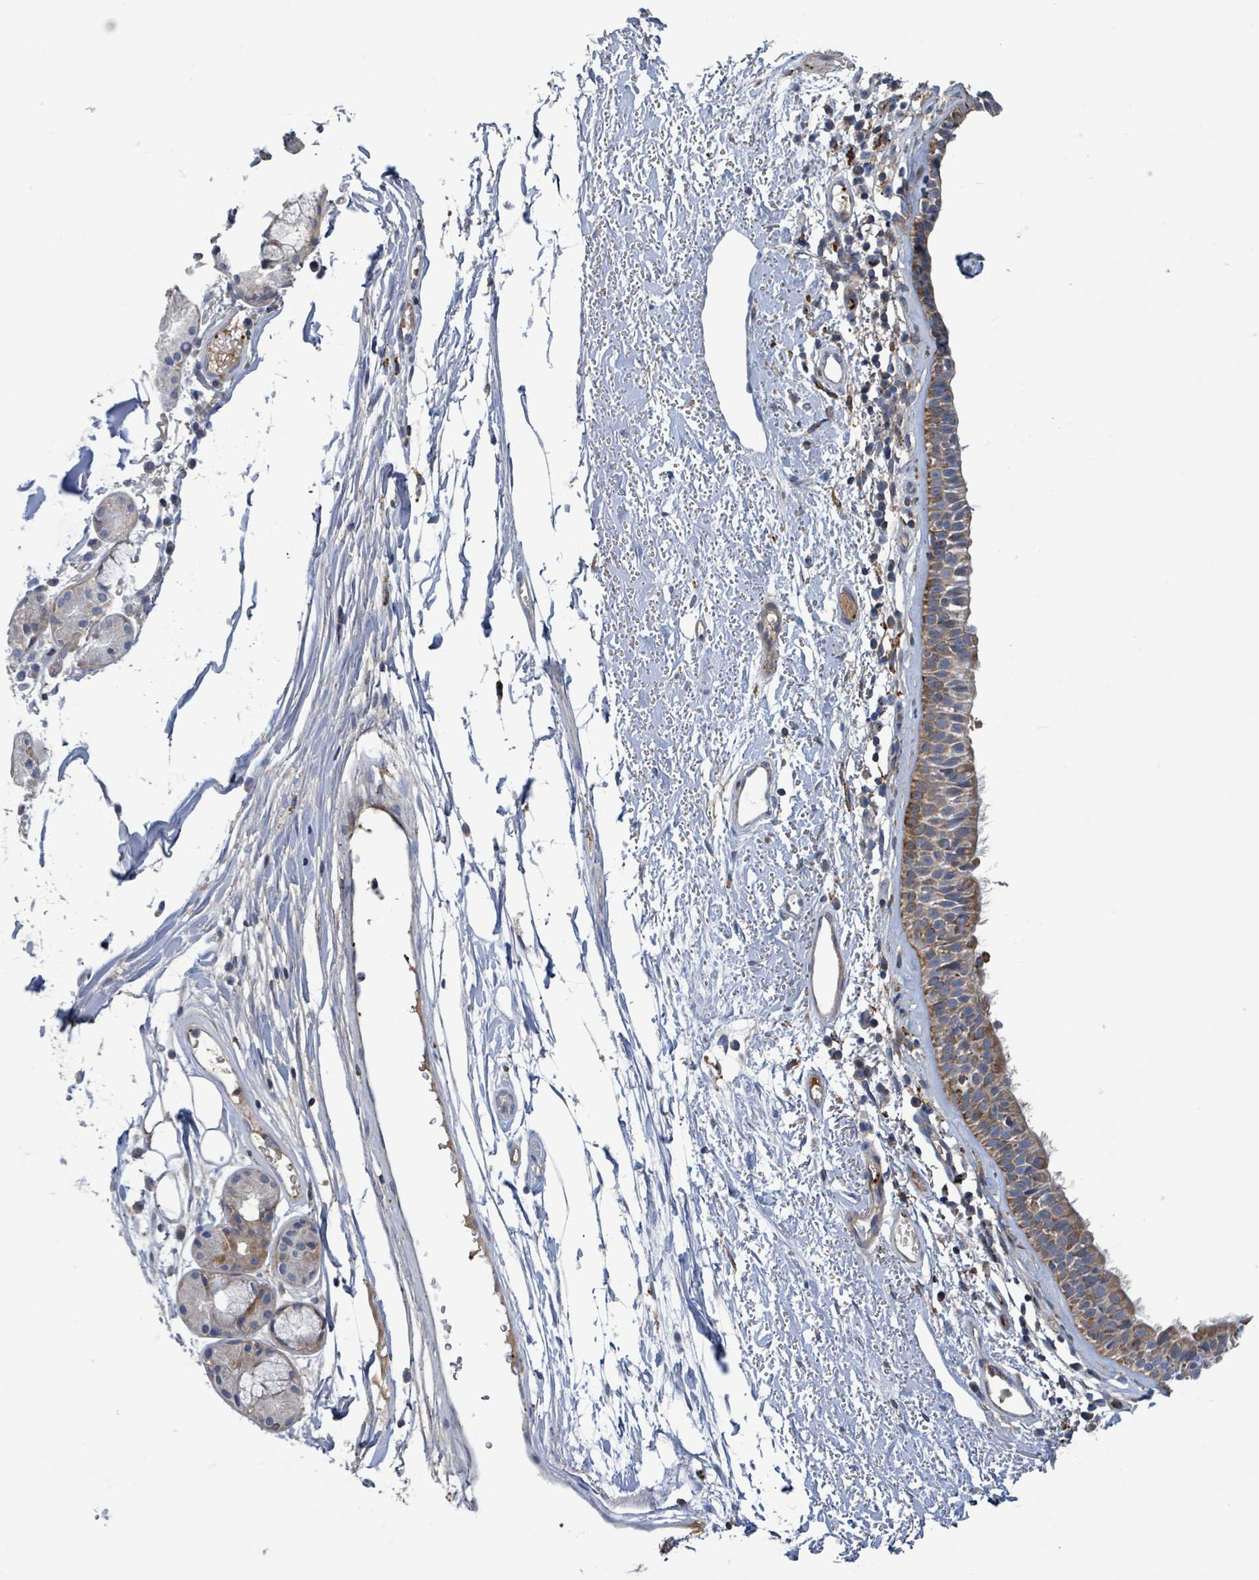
{"staining": {"intensity": "moderate", "quantity": ">75%", "location": "cytoplasmic/membranous"}, "tissue": "nasopharynx", "cell_type": "Respiratory epithelial cells", "image_type": "normal", "snomed": [{"axis": "morphology", "description": "Normal tissue, NOS"}, {"axis": "topography", "description": "Cartilage tissue"}, {"axis": "topography", "description": "Nasopharynx"}], "caption": "Nasopharynx was stained to show a protein in brown. There is medium levels of moderate cytoplasmic/membranous positivity in about >75% of respiratory epithelial cells. The staining was performed using DAB (3,3'-diaminobenzidine), with brown indicating positive protein expression. Nuclei are stained blue with hematoxylin.", "gene": "PLAAT1", "patient": {"sex": "male", "age": 56}}